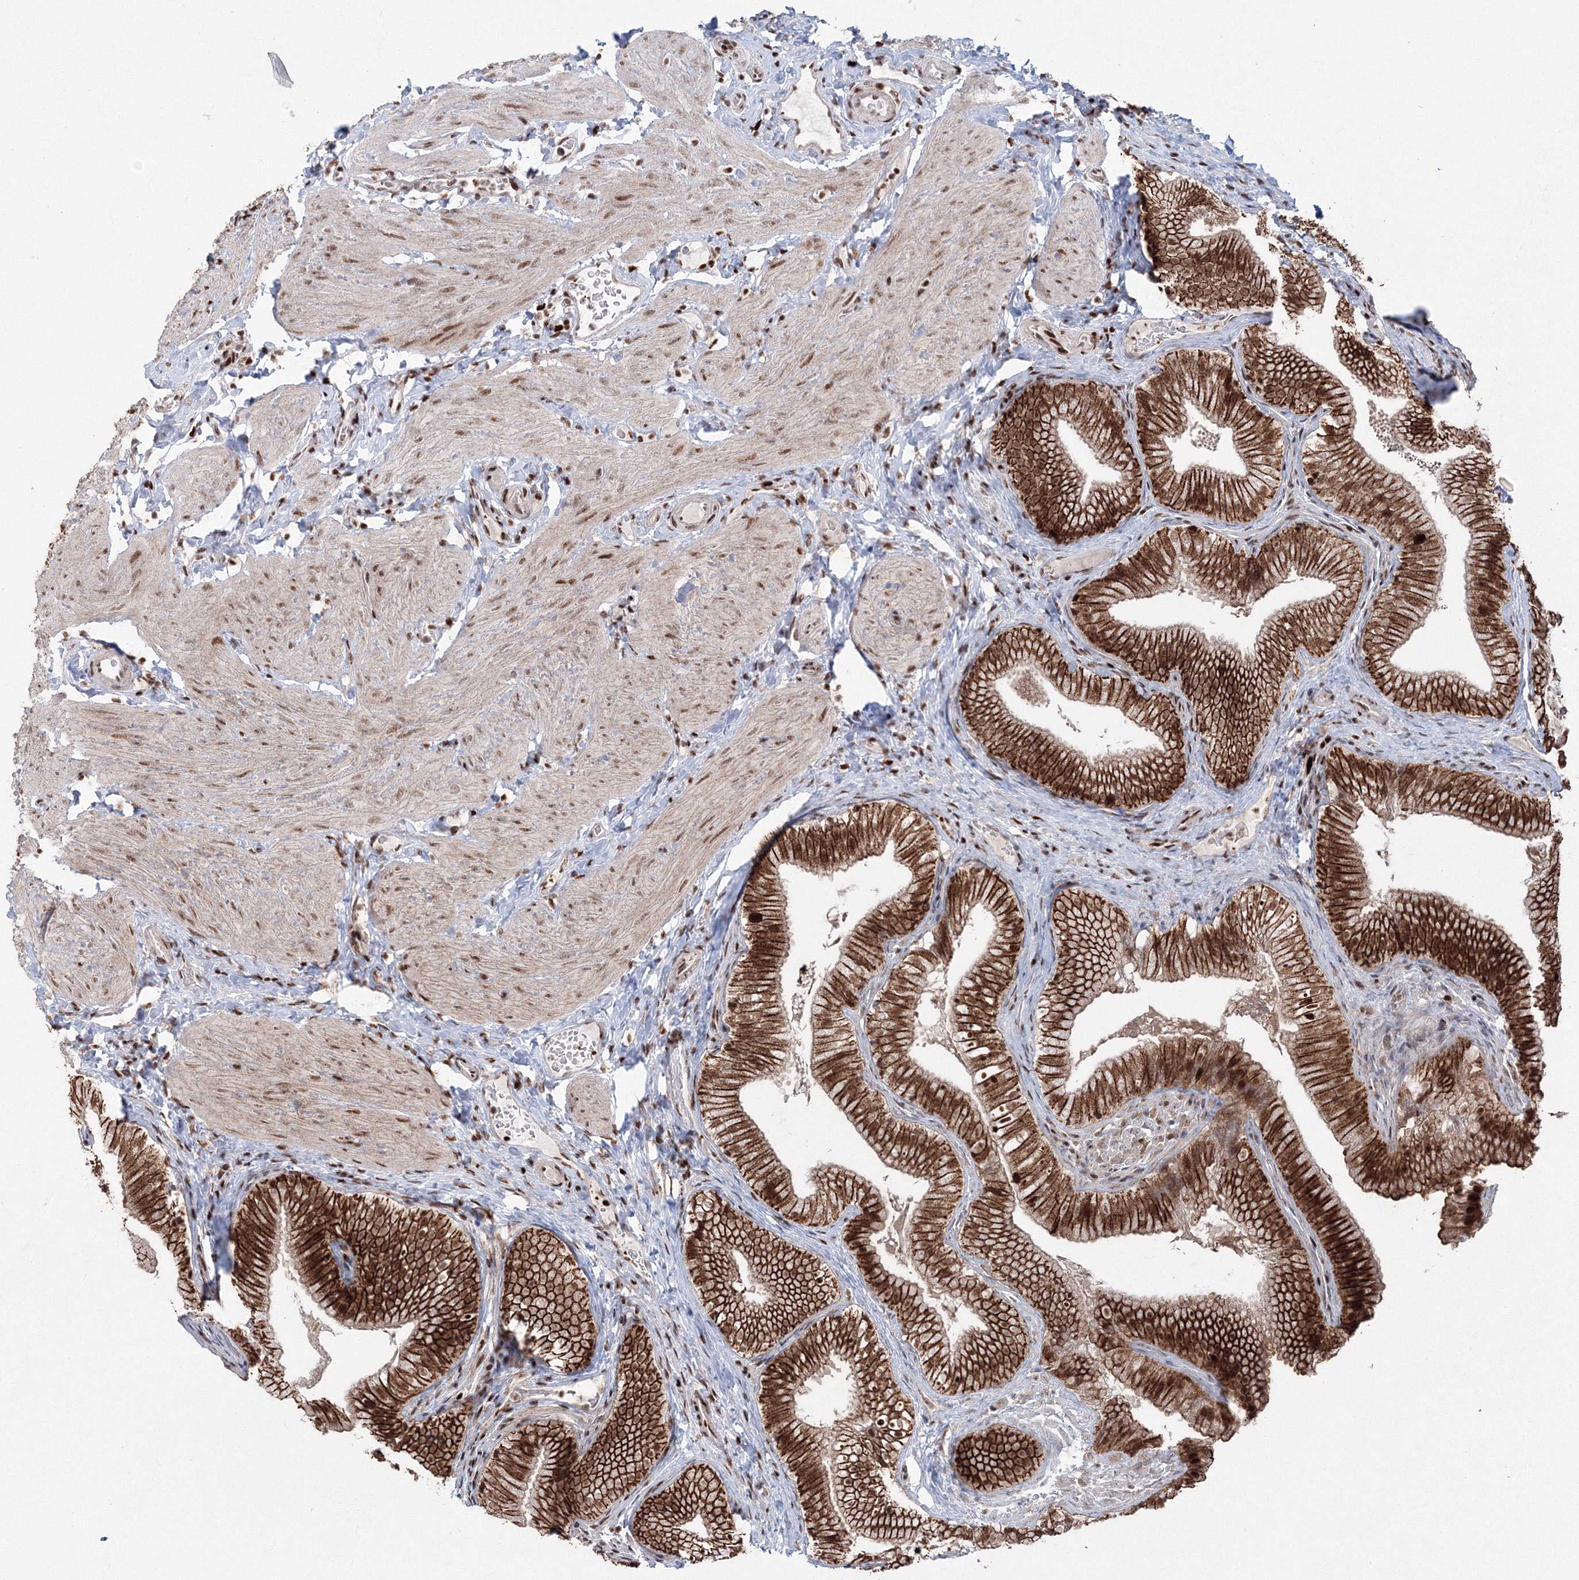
{"staining": {"intensity": "strong", "quantity": ">75%", "location": "cytoplasmic/membranous,nuclear"}, "tissue": "gallbladder", "cell_type": "Glandular cells", "image_type": "normal", "snomed": [{"axis": "morphology", "description": "Normal tissue, NOS"}, {"axis": "topography", "description": "Gallbladder"}], "caption": "Protein expression analysis of benign gallbladder demonstrates strong cytoplasmic/membranous,nuclear staining in approximately >75% of glandular cells. The staining was performed using DAB (3,3'-diaminobenzidine), with brown indicating positive protein expression. Nuclei are stained blue with hematoxylin.", "gene": "LIG1", "patient": {"sex": "female", "age": 30}}